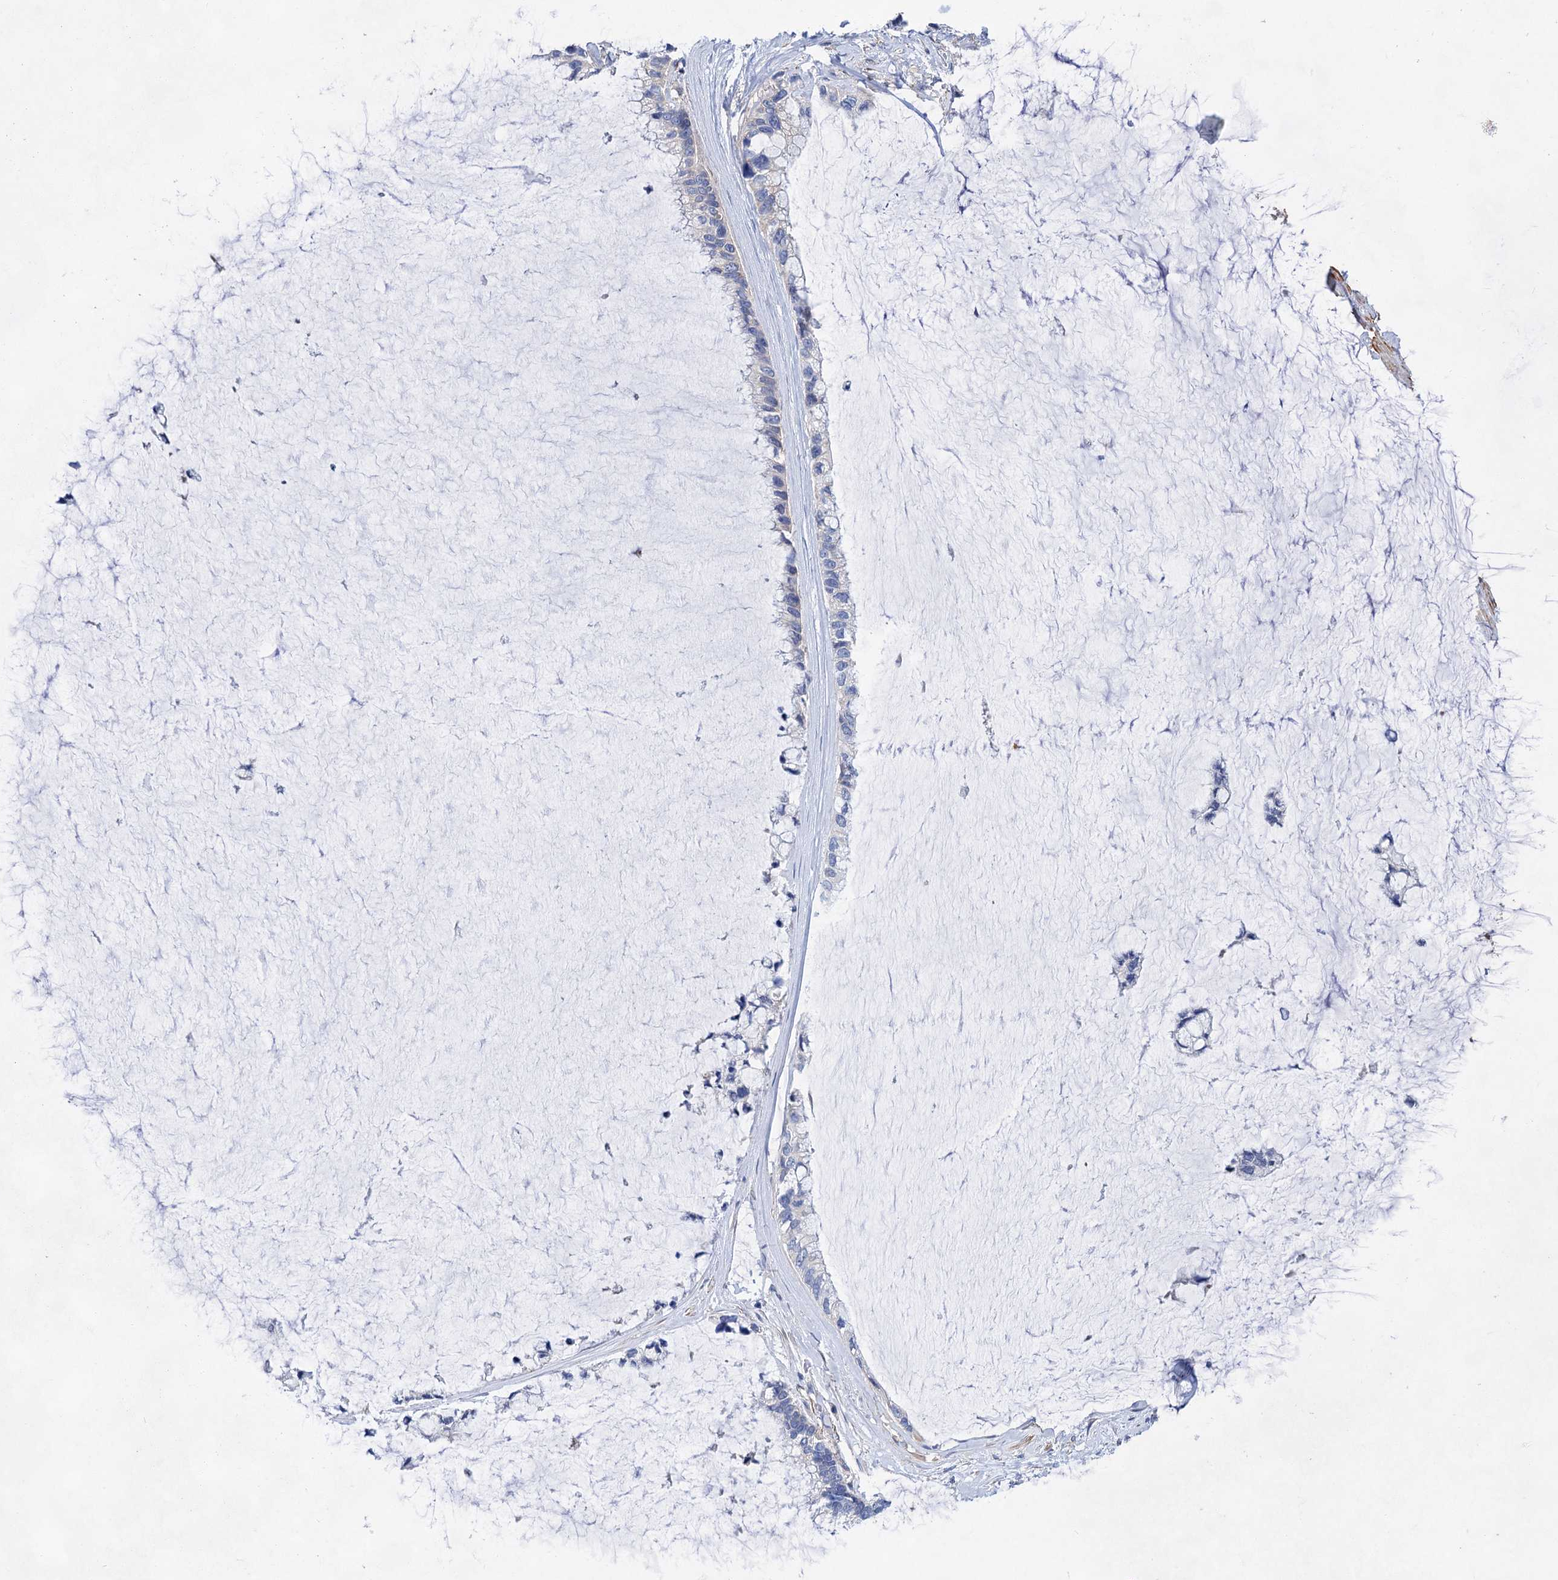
{"staining": {"intensity": "negative", "quantity": "none", "location": "none"}, "tissue": "ovarian cancer", "cell_type": "Tumor cells", "image_type": "cancer", "snomed": [{"axis": "morphology", "description": "Cystadenocarcinoma, mucinous, NOS"}, {"axis": "topography", "description": "Ovary"}], "caption": "This histopathology image is of ovarian cancer (mucinous cystadenocarcinoma) stained with IHC to label a protein in brown with the nuclei are counter-stained blue. There is no positivity in tumor cells. The staining is performed using DAB (3,3'-diaminobenzidine) brown chromogen with nuclei counter-stained in using hematoxylin.", "gene": "GPR155", "patient": {"sex": "female", "age": 39}}